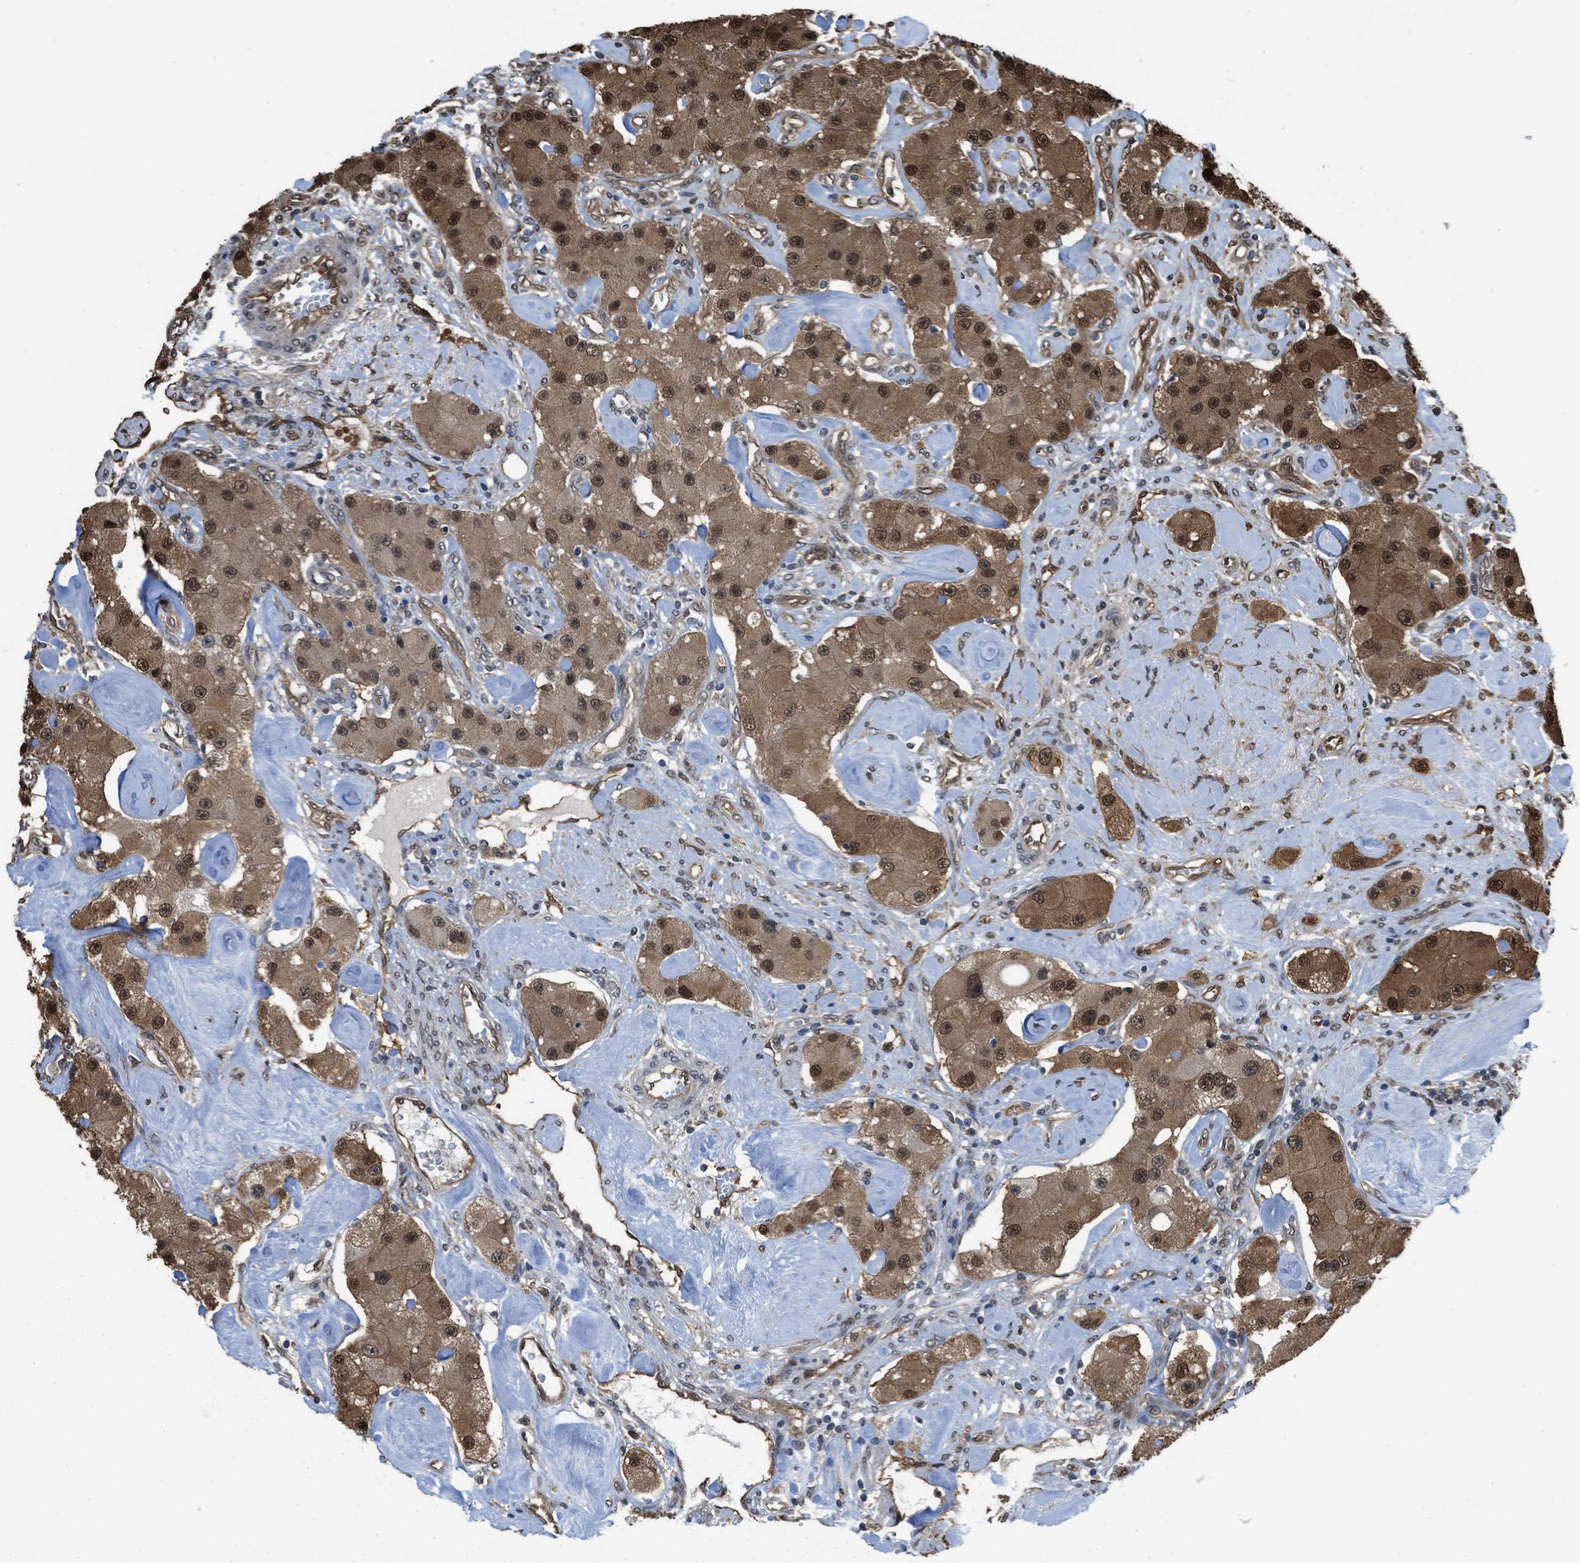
{"staining": {"intensity": "moderate", "quantity": ">75%", "location": "cytoplasmic/membranous,nuclear"}, "tissue": "carcinoid", "cell_type": "Tumor cells", "image_type": "cancer", "snomed": [{"axis": "morphology", "description": "Carcinoid, malignant, NOS"}, {"axis": "topography", "description": "Pancreas"}], "caption": "Immunohistochemical staining of carcinoid exhibits moderate cytoplasmic/membranous and nuclear protein expression in about >75% of tumor cells. (DAB (3,3'-diaminobenzidine) IHC, brown staining for protein, blue staining for nuclei).", "gene": "YWHAG", "patient": {"sex": "male", "age": 41}}